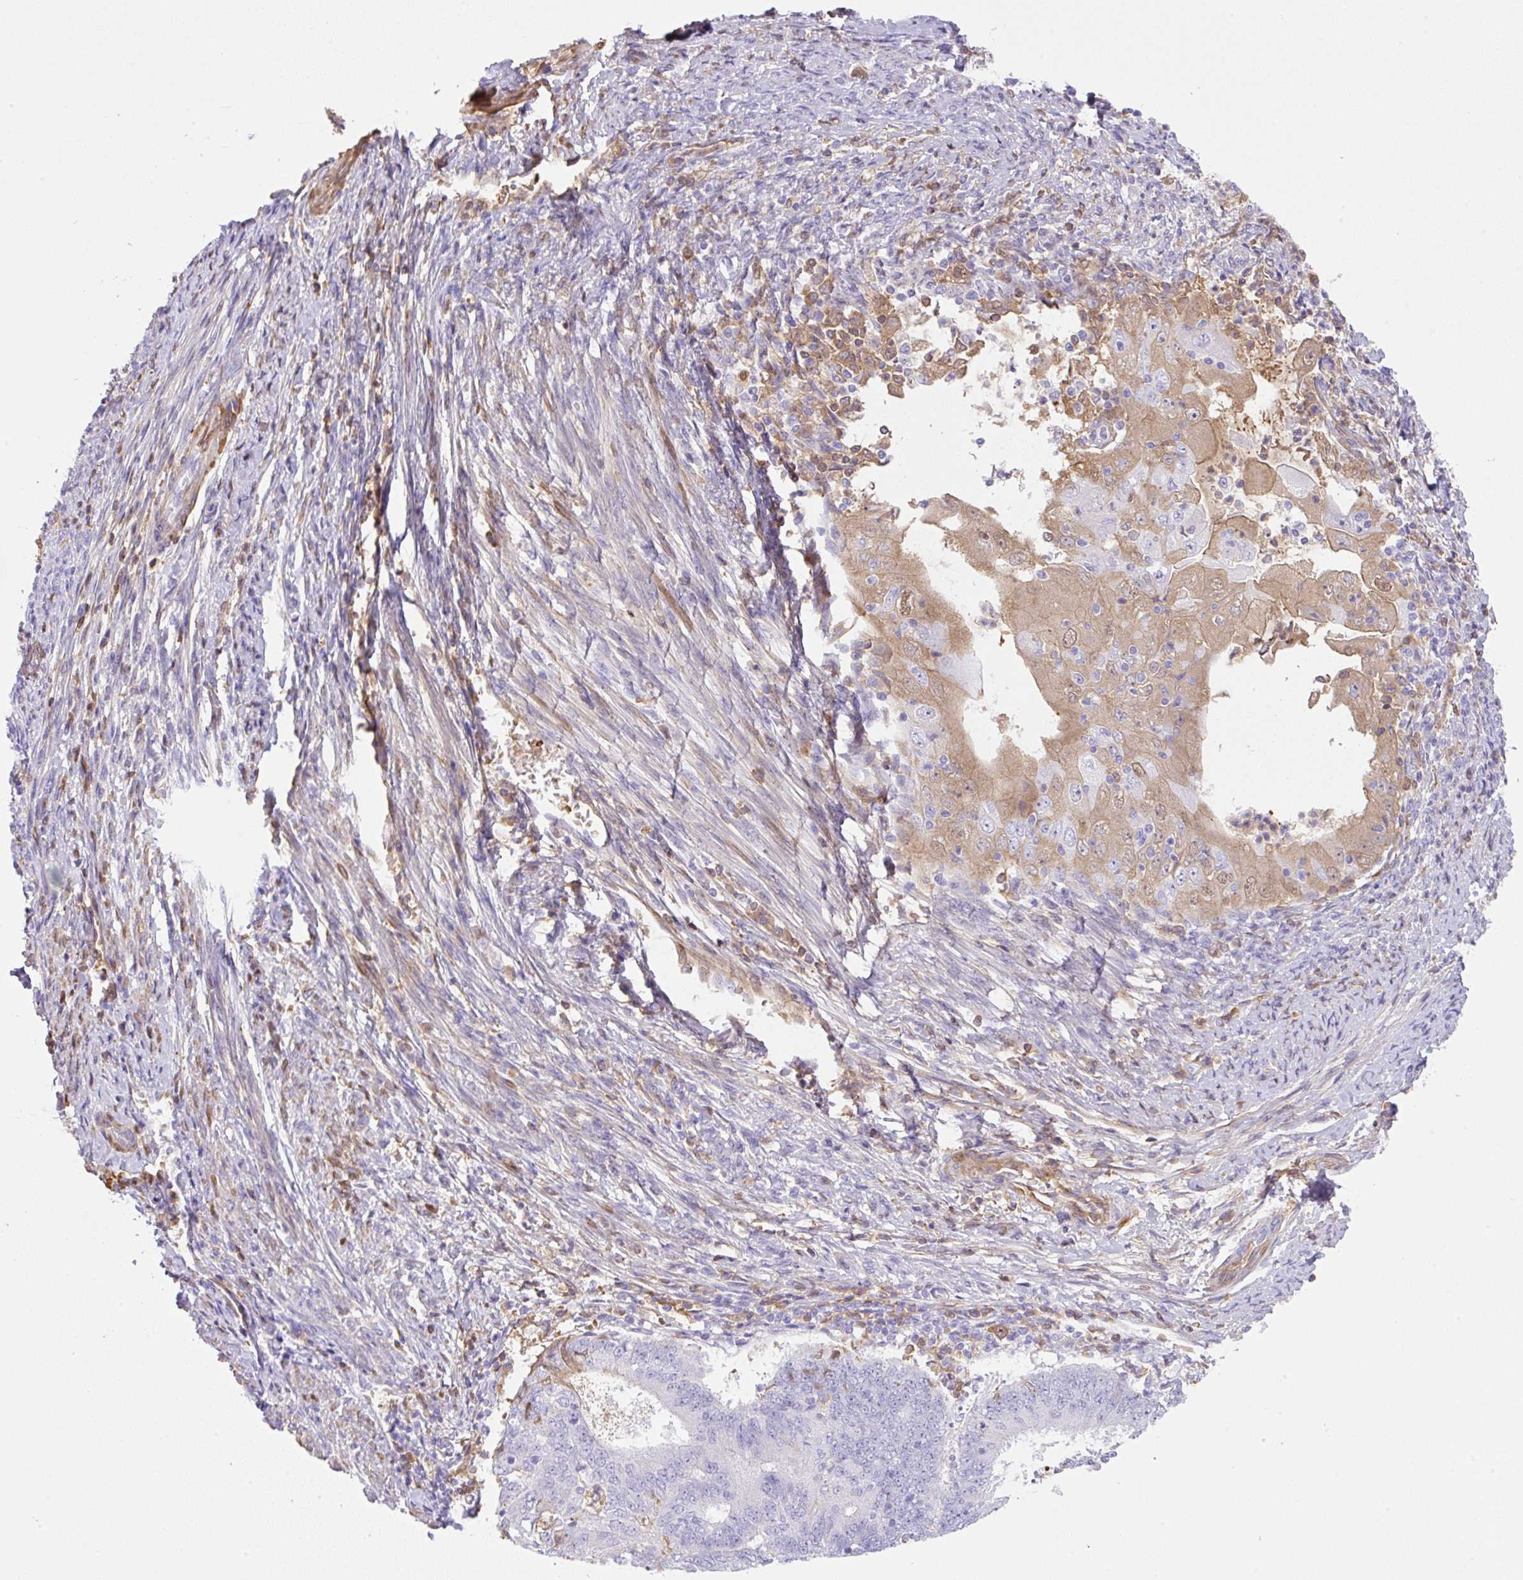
{"staining": {"intensity": "moderate", "quantity": "<25%", "location": "cytoplasmic/membranous"}, "tissue": "endometrial cancer", "cell_type": "Tumor cells", "image_type": "cancer", "snomed": [{"axis": "morphology", "description": "Adenocarcinoma, NOS"}, {"axis": "topography", "description": "Endometrium"}], "caption": "High-magnification brightfield microscopy of endometrial cancer (adenocarcinoma) stained with DAB (brown) and counterstained with hematoxylin (blue). tumor cells exhibit moderate cytoplasmic/membranous staining is appreciated in about<25% of cells.", "gene": "TDRD15", "patient": {"sex": "female", "age": 70}}